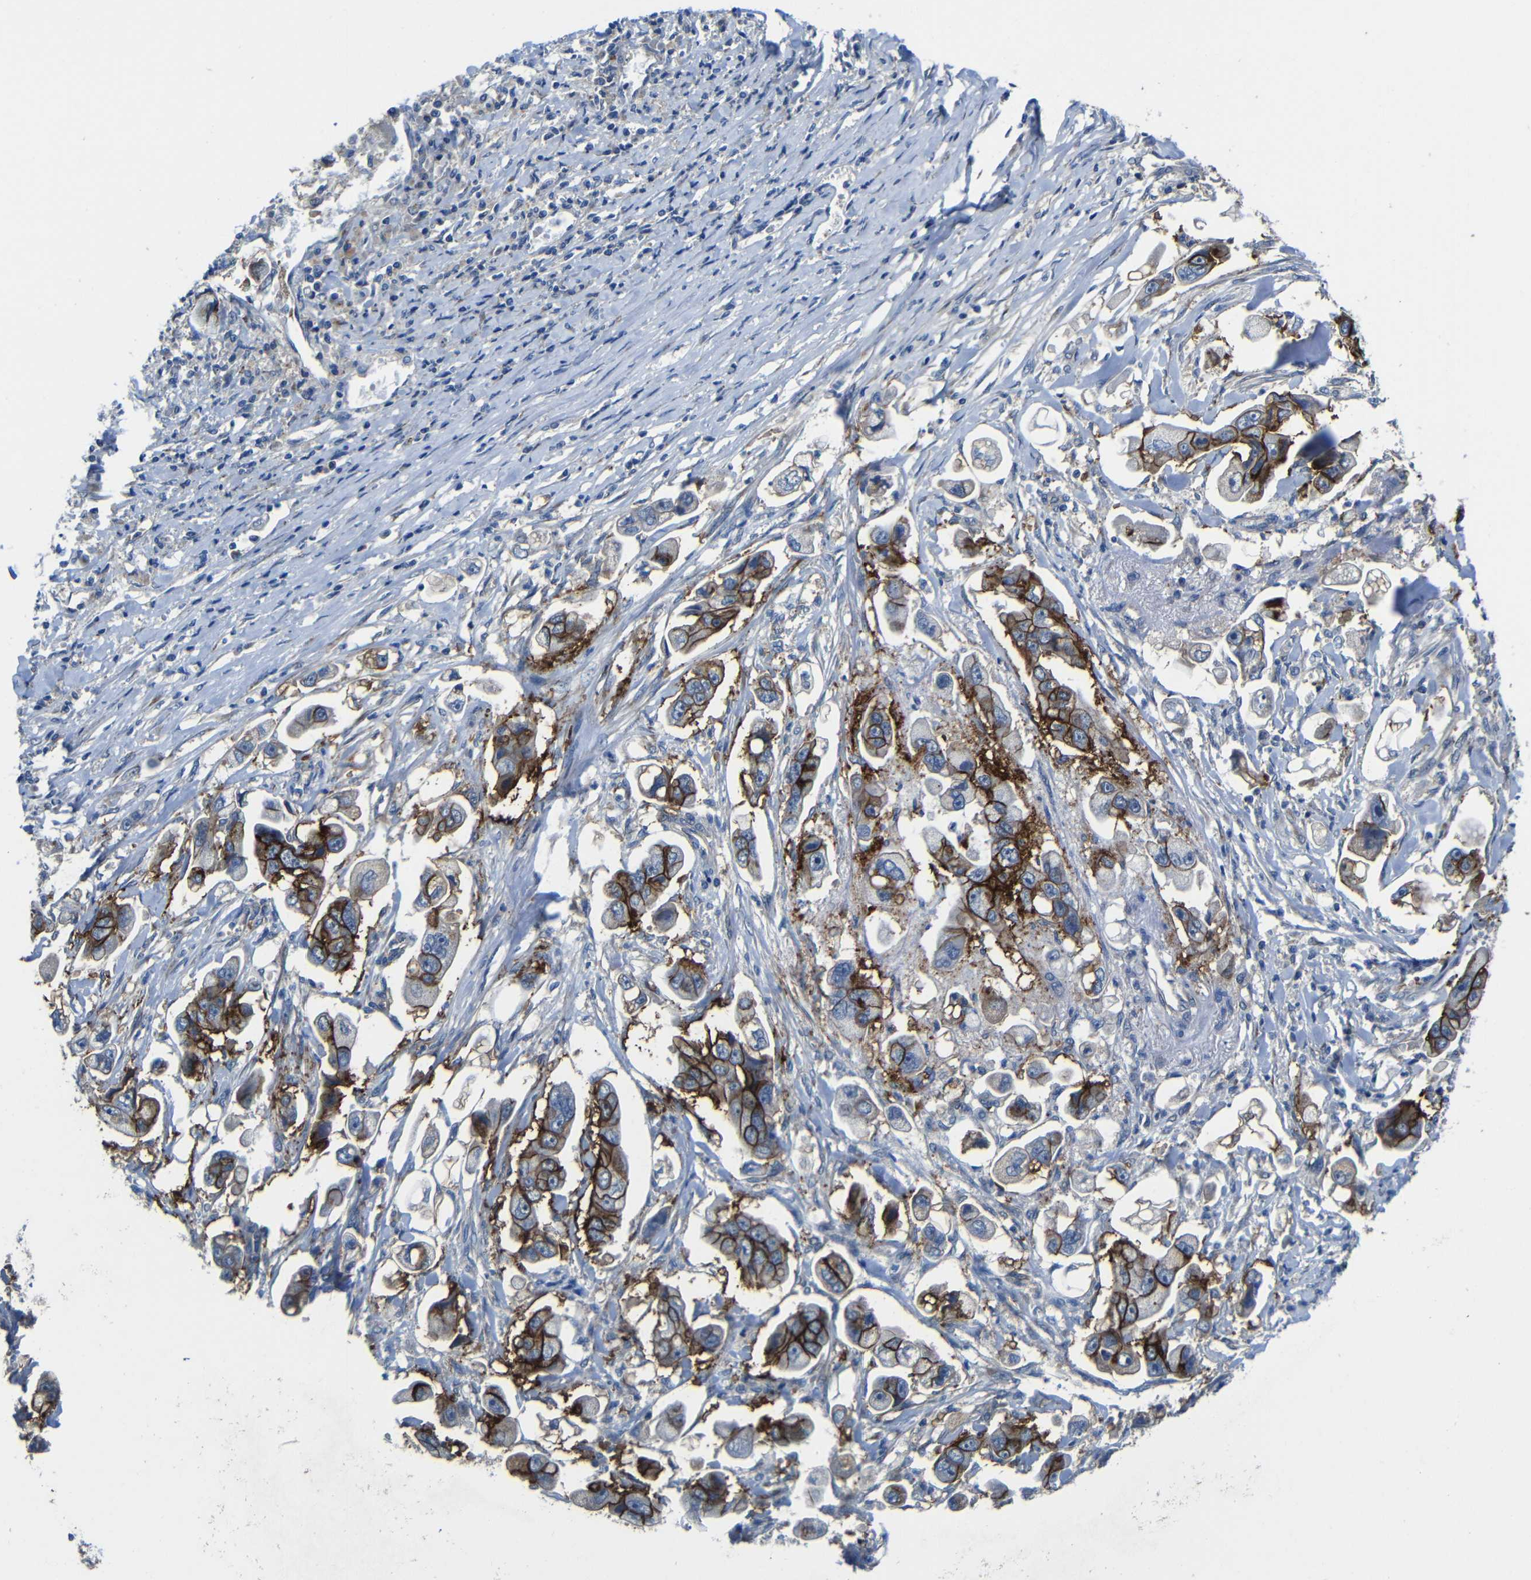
{"staining": {"intensity": "strong", "quantity": "25%-75%", "location": "cytoplasmic/membranous"}, "tissue": "stomach cancer", "cell_type": "Tumor cells", "image_type": "cancer", "snomed": [{"axis": "morphology", "description": "Adenocarcinoma, NOS"}, {"axis": "topography", "description": "Stomach"}], "caption": "Stomach cancer (adenocarcinoma) stained with IHC displays strong cytoplasmic/membranous positivity in approximately 25%-75% of tumor cells.", "gene": "ZNF90", "patient": {"sex": "male", "age": 62}}